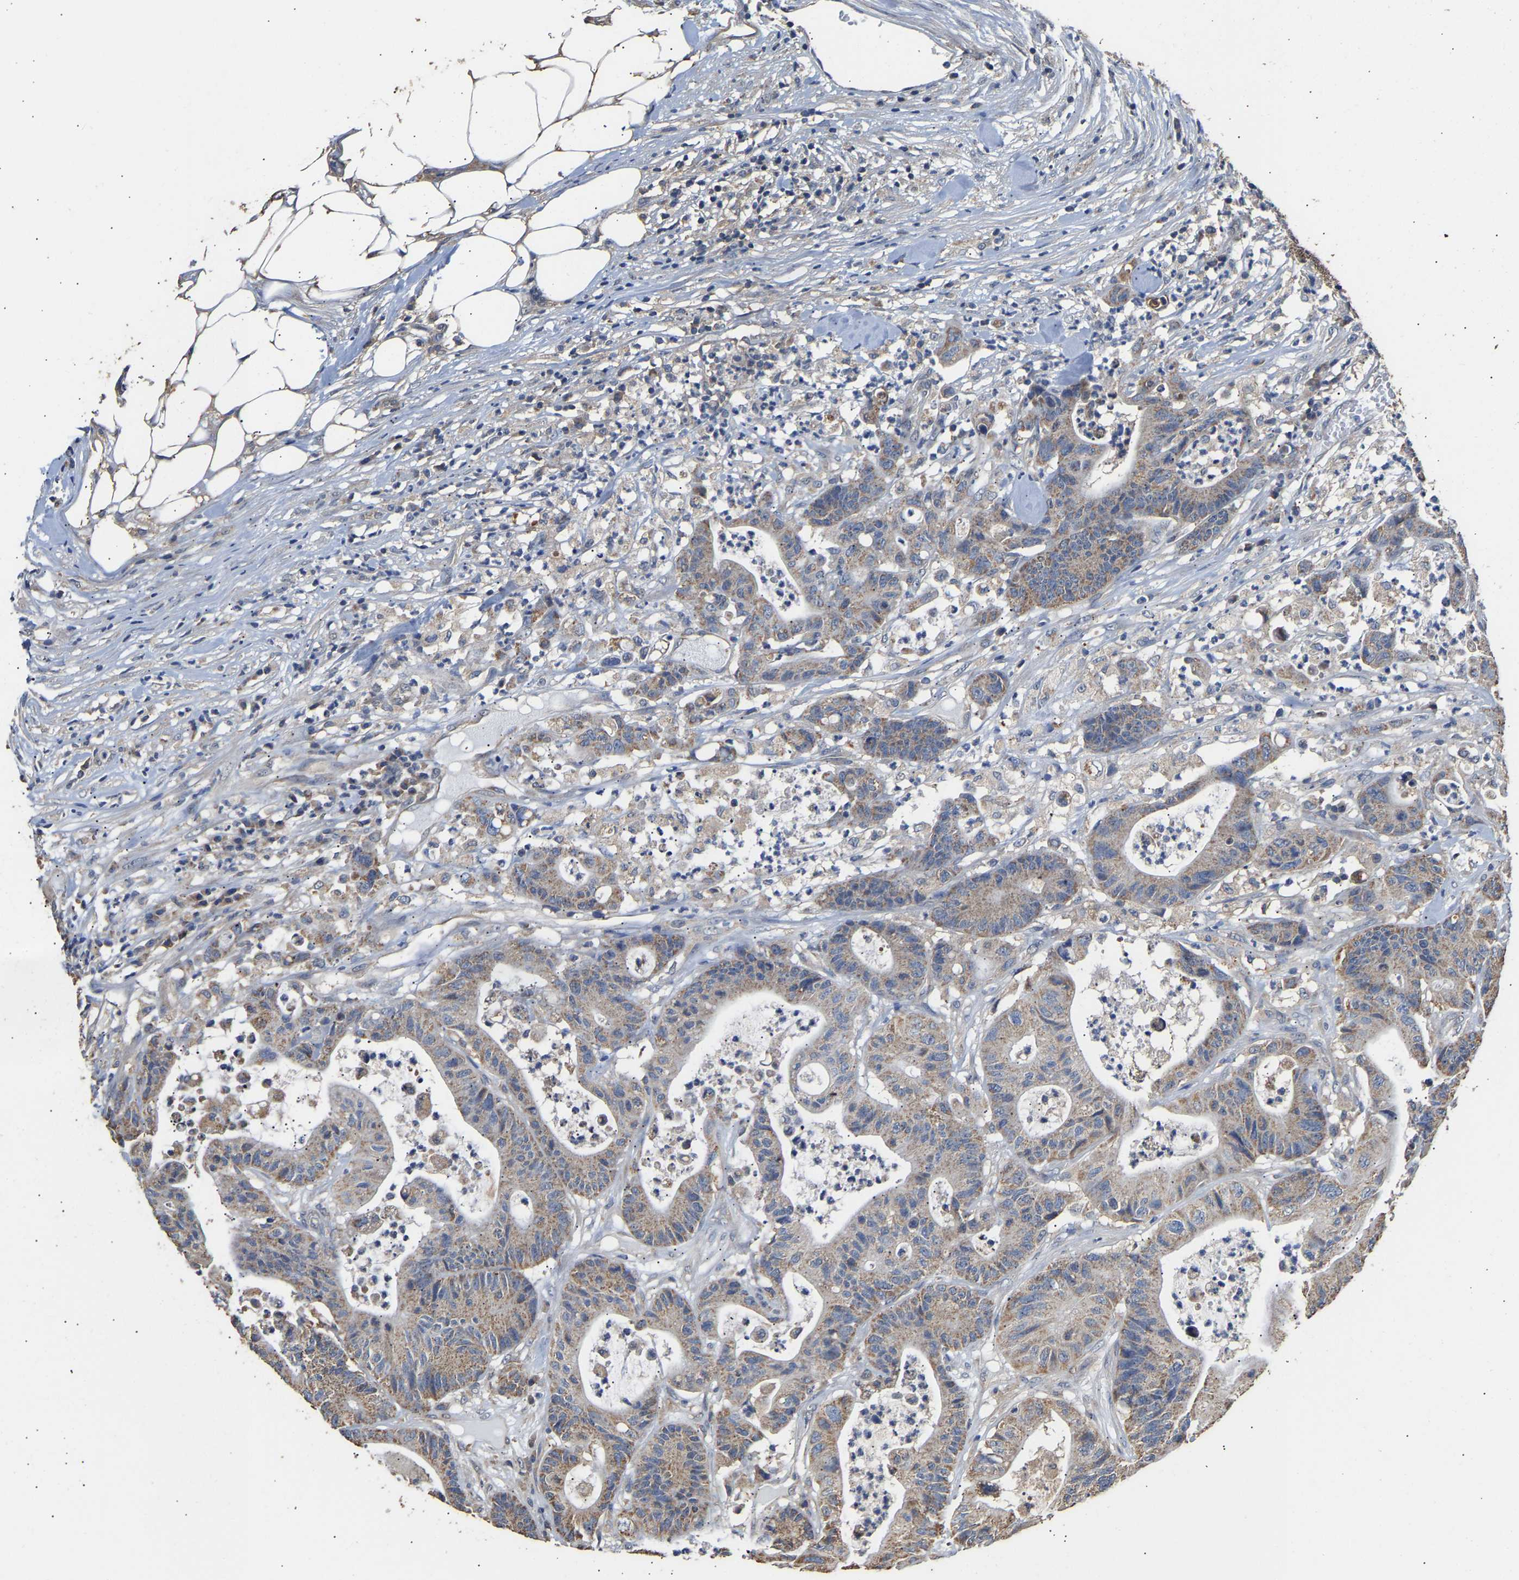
{"staining": {"intensity": "moderate", "quantity": ">75%", "location": "cytoplasmic/membranous"}, "tissue": "colorectal cancer", "cell_type": "Tumor cells", "image_type": "cancer", "snomed": [{"axis": "morphology", "description": "Adenocarcinoma, NOS"}, {"axis": "topography", "description": "Colon"}], "caption": "Tumor cells show moderate cytoplasmic/membranous positivity in approximately >75% of cells in adenocarcinoma (colorectal).", "gene": "ZNF26", "patient": {"sex": "female", "age": 84}}